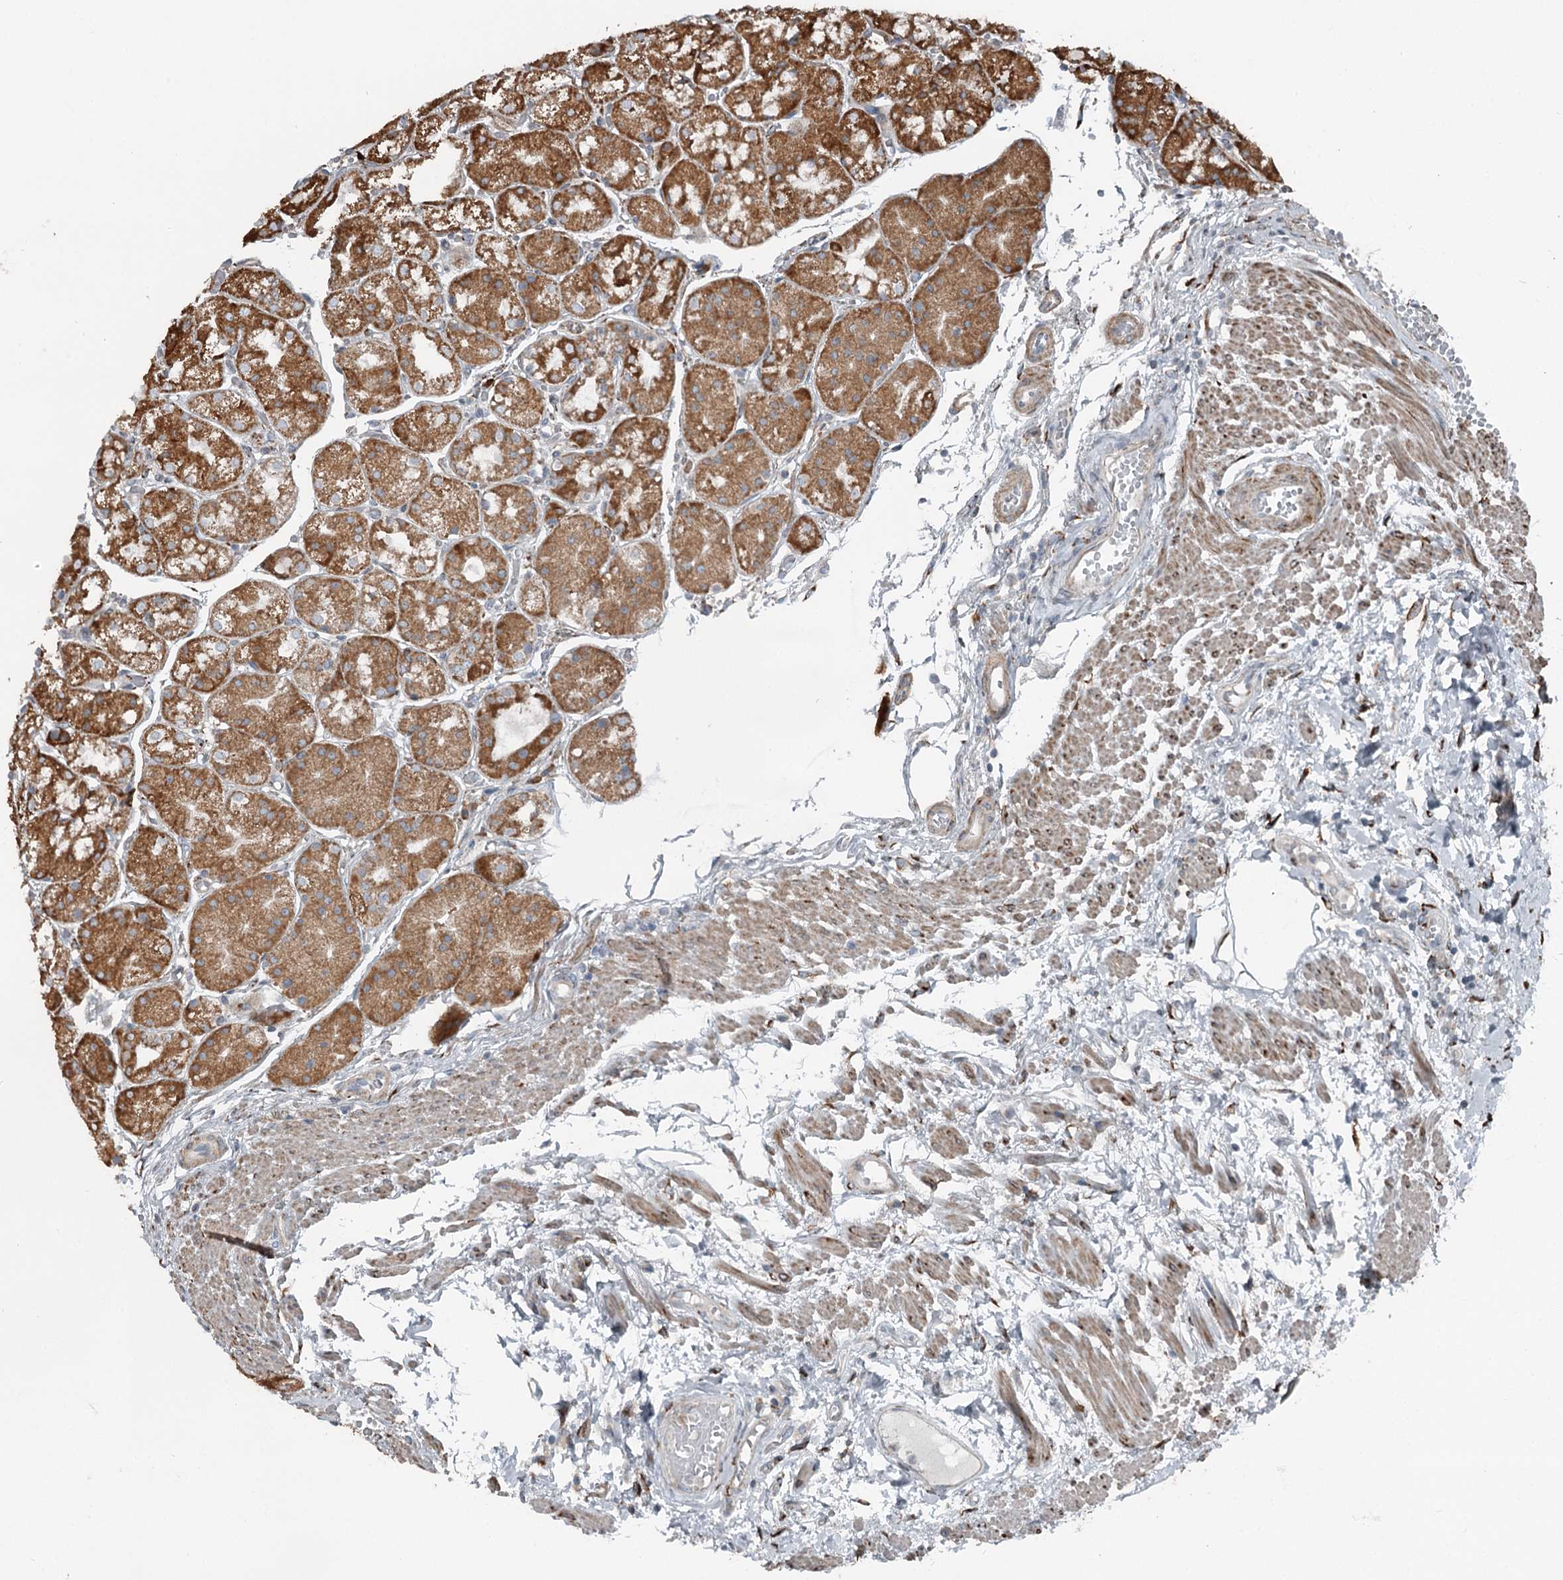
{"staining": {"intensity": "strong", "quantity": ">75%", "location": "cytoplasmic/membranous"}, "tissue": "stomach", "cell_type": "Glandular cells", "image_type": "normal", "snomed": [{"axis": "morphology", "description": "Normal tissue, NOS"}, {"axis": "topography", "description": "Stomach, upper"}], "caption": "Glandular cells show high levels of strong cytoplasmic/membranous staining in about >75% of cells in benign stomach.", "gene": "RASSF8", "patient": {"sex": "male", "age": 72}}